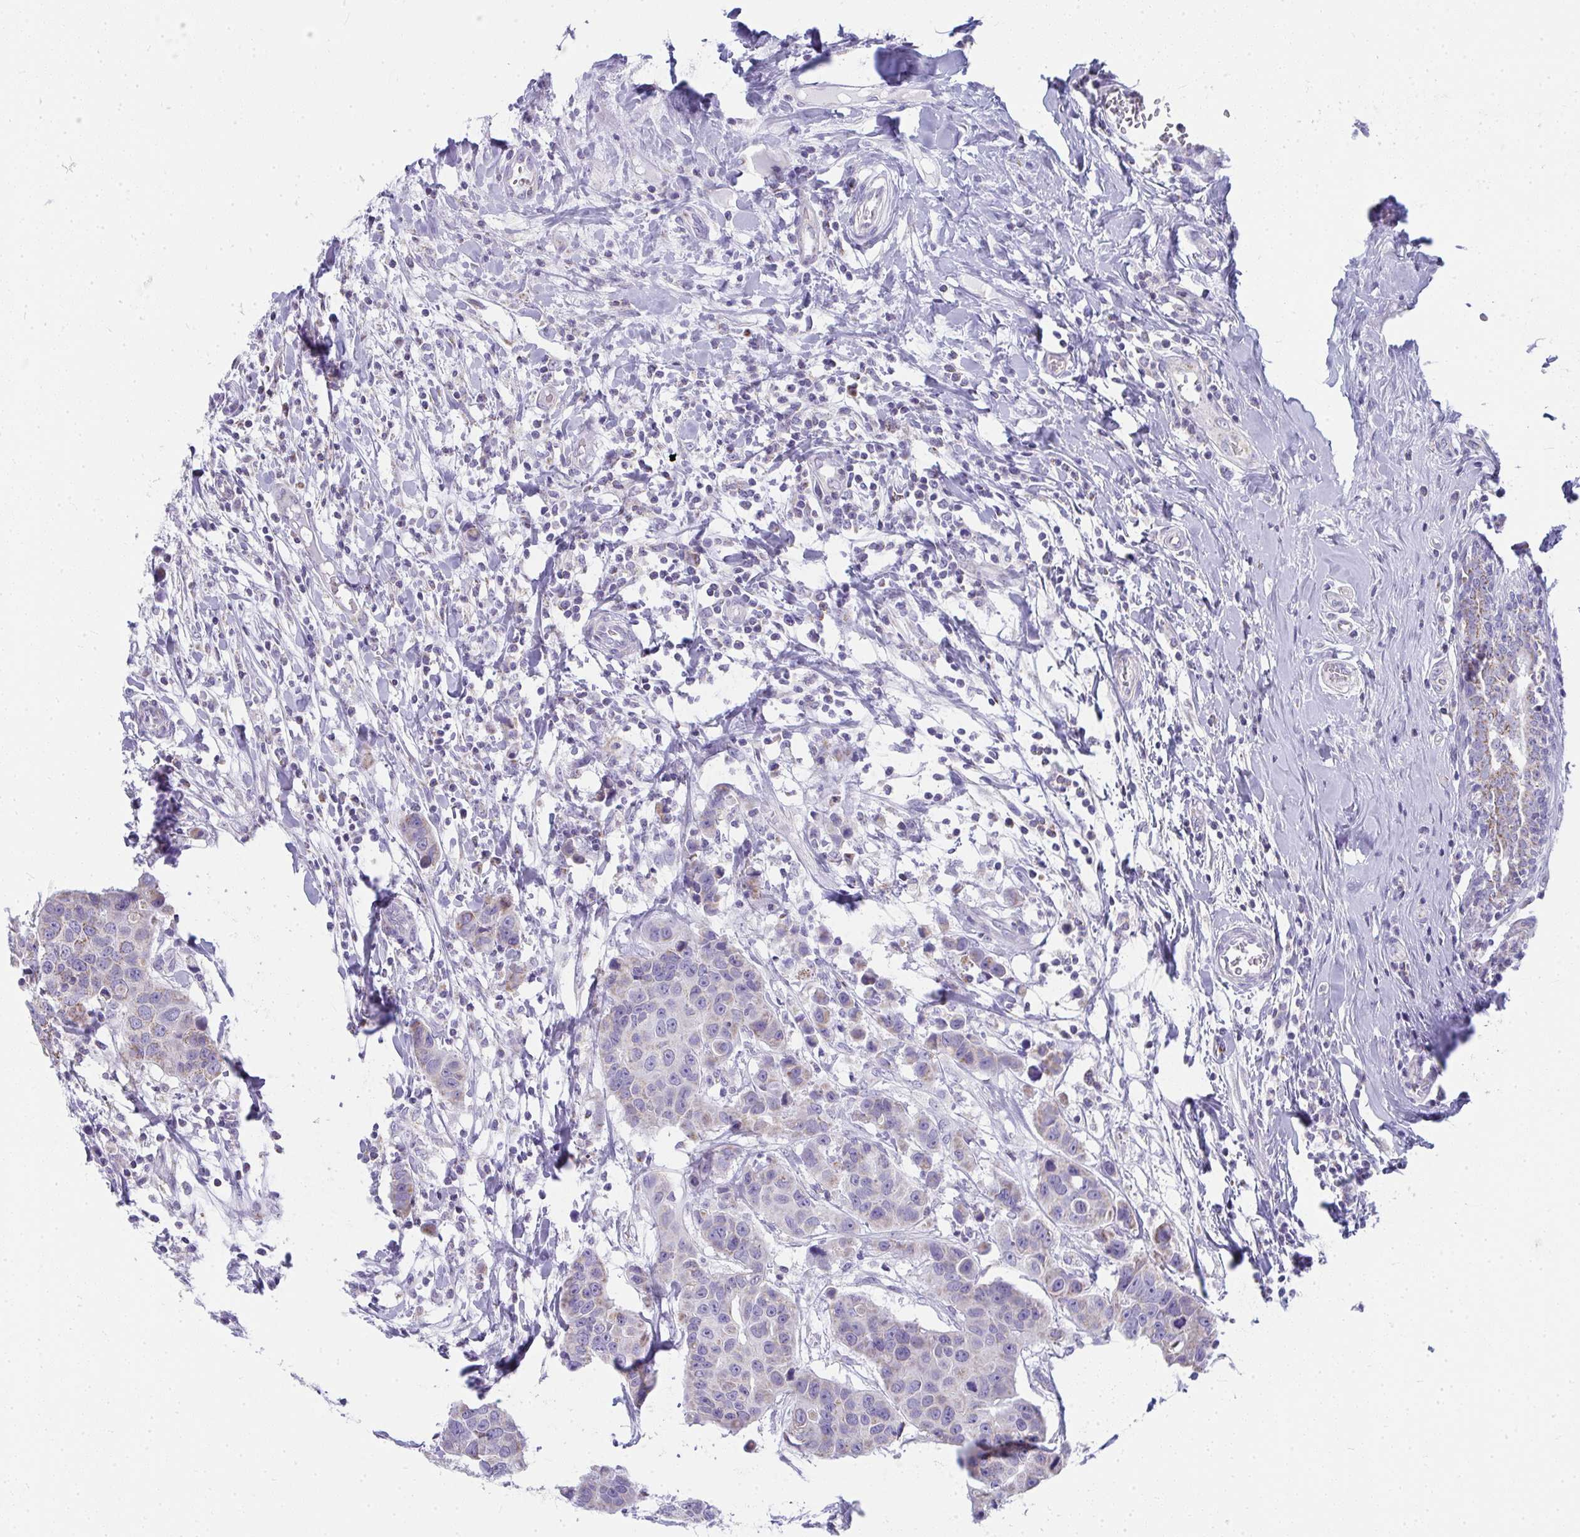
{"staining": {"intensity": "negative", "quantity": "none", "location": "none"}, "tissue": "breast cancer", "cell_type": "Tumor cells", "image_type": "cancer", "snomed": [{"axis": "morphology", "description": "Duct carcinoma"}, {"axis": "topography", "description": "Breast"}], "caption": "Infiltrating ductal carcinoma (breast) stained for a protein using IHC exhibits no positivity tumor cells.", "gene": "SLC6A1", "patient": {"sex": "female", "age": 24}}